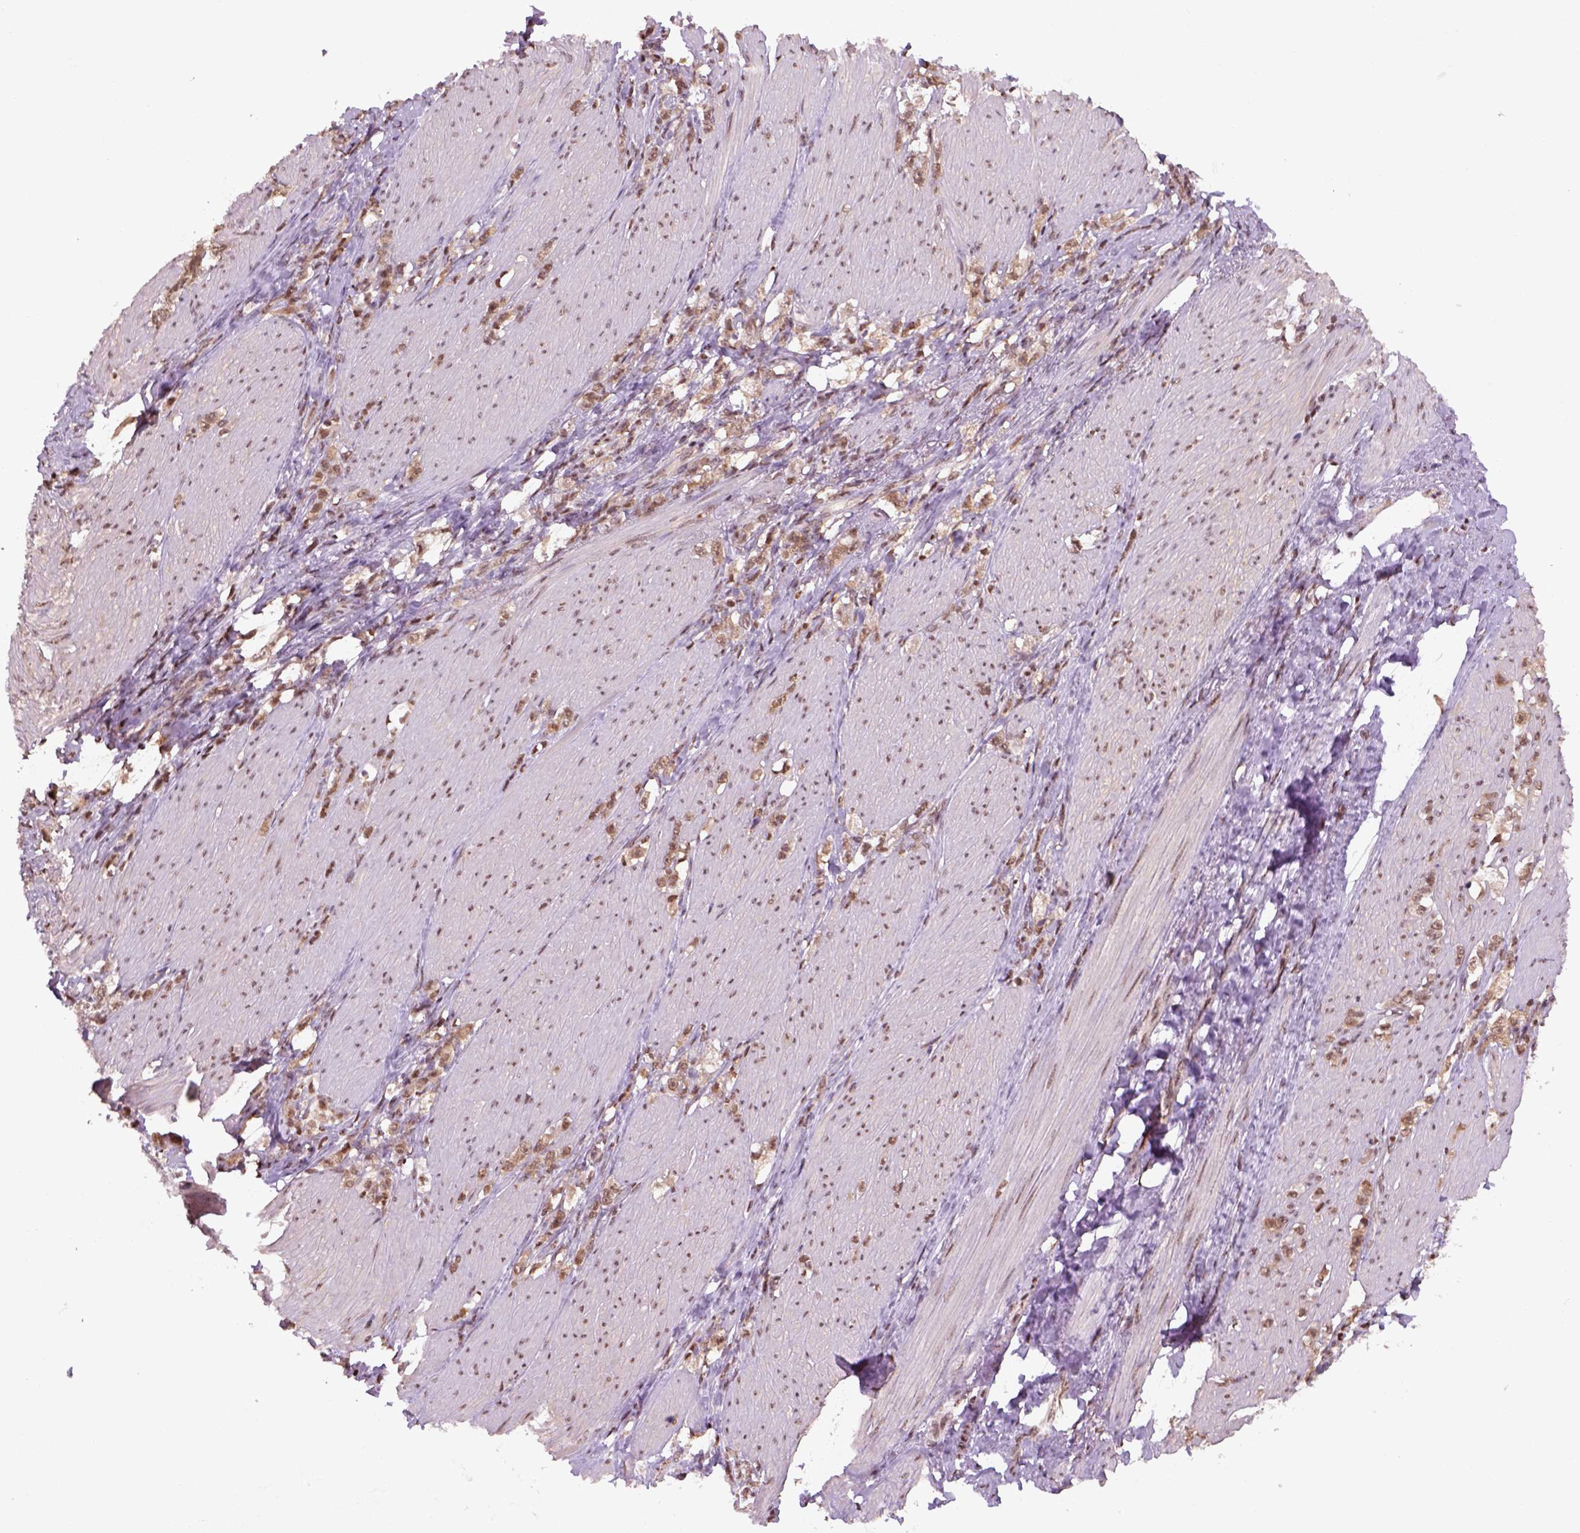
{"staining": {"intensity": "moderate", "quantity": ">75%", "location": "nuclear"}, "tissue": "stomach cancer", "cell_type": "Tumor cells", "image_type": "cancer", "snomed": [{"axis": "morphology", "description": "Adenocarcinoma, NOS"}, {"axis": "topography", "description": "Stomach, lower"}], "caption": "Immunohistochemistry (IHC) photomicrograph of neoplastic tissue: human stomach adenocarcinoma stained using immunohistochemistry (IHC) displays medium levels of moderate protein expression localized specifically in the nuclear of tumor cells, appearing as a nuclear brown color.", "gene": "GOT1", "patient": {"sex": "male", "age": 88}}